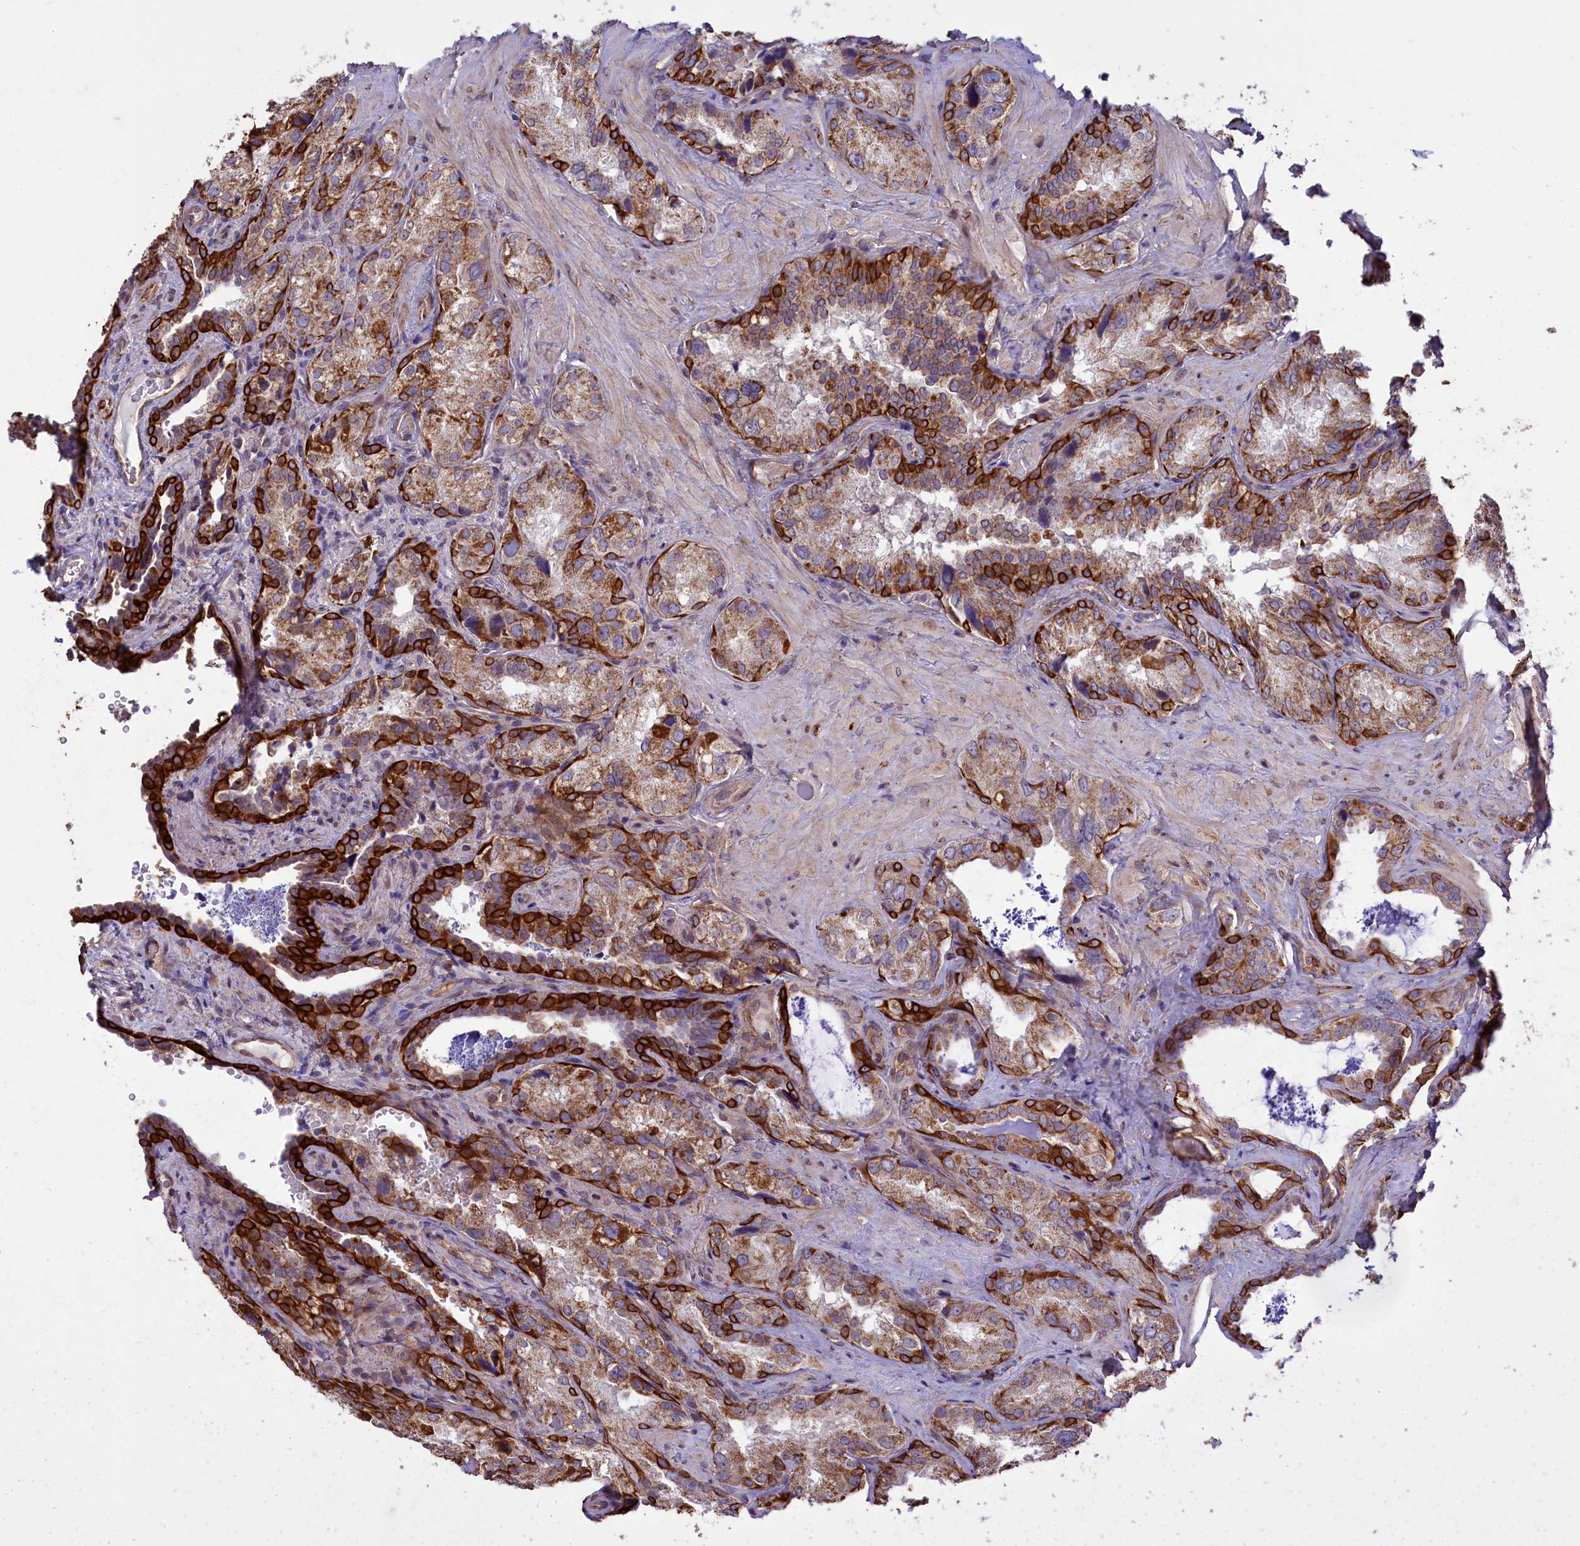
{"staining": {"intensity": "strong", "quantity": "25%-75%", "location": "cytoplasmic/membranous"}, "tissue": "seminal vesicle", "cell_type": "Glandular cells", "image_type": "normal", "snomed": [{"axis": "morphology", "description": "Normal tissue, NOS"}, {"axis": "topography", "description": "Seminal veicle"}, {"axis": "topography", "description": "Peripheral nerve tissue"}], "caption": "This image demonstrates immunohistochemistry staining of benign seminal vesicle, with high strong cytoplasmic/membranous positivity in approximately 25%-75% of glandular cells.", "gene": "ACAD8", "patient": {"sex": "male", "age": 67}}